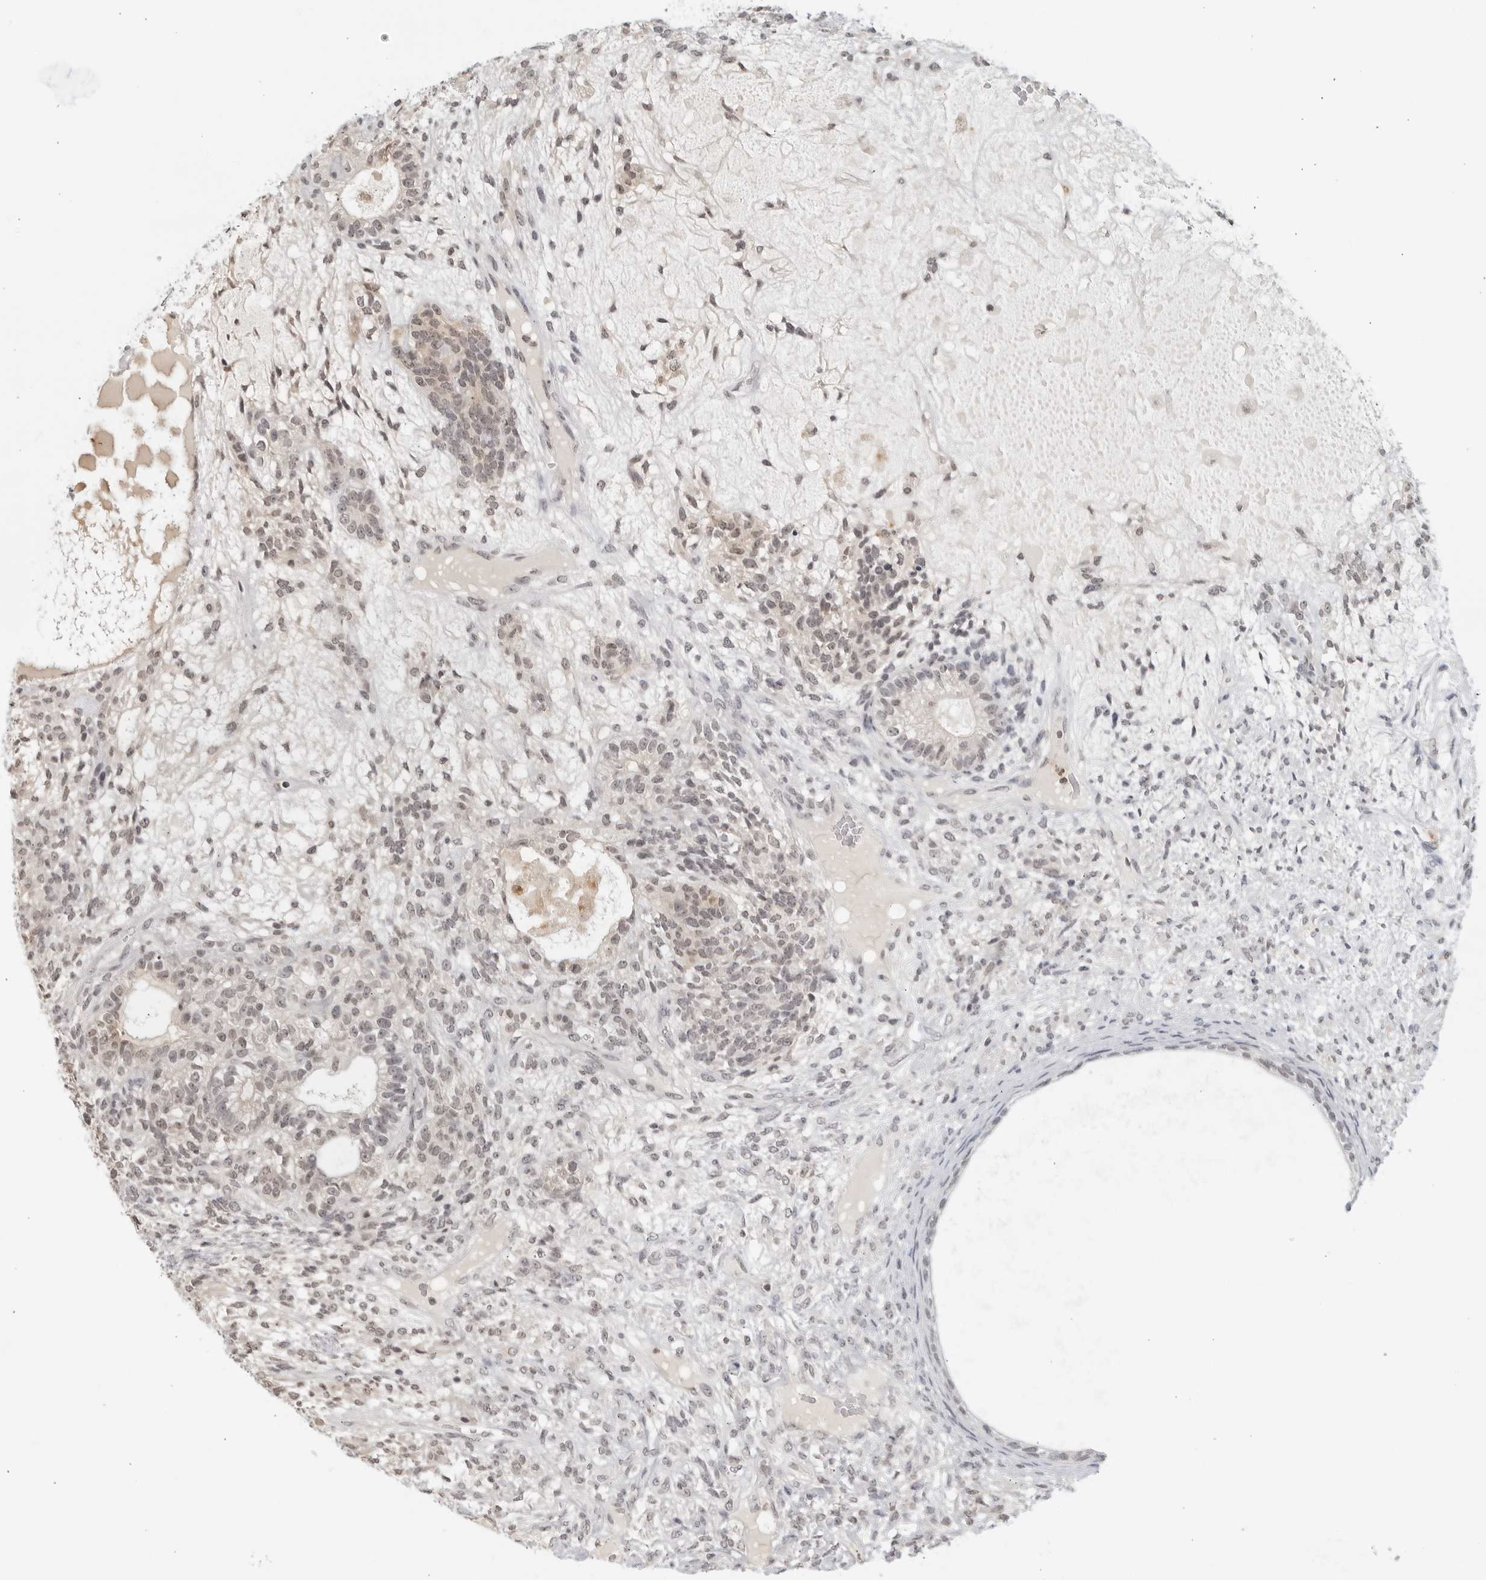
{"staining": {"intensity": "weak", "quantity": "<25%", "location": "nuclear"}, "tissue": "testis cancer", "cell_type": "Tumor cells", "image_type": "cancer", "snomed": [{"axis": "morphology", "description": "Seminoma, NOS"}, {"axis": "morphology", "description": "Carcinoma, Embryonal, NOS"}, {"axis": "topography", "description": "Testis"}], "caption": "The photomicrograph reveals no staining of tumor cells in testis cancer (seminoma).", "gene": "RAB11FIP3", "patient": {"sex": "male", "age": 28}}